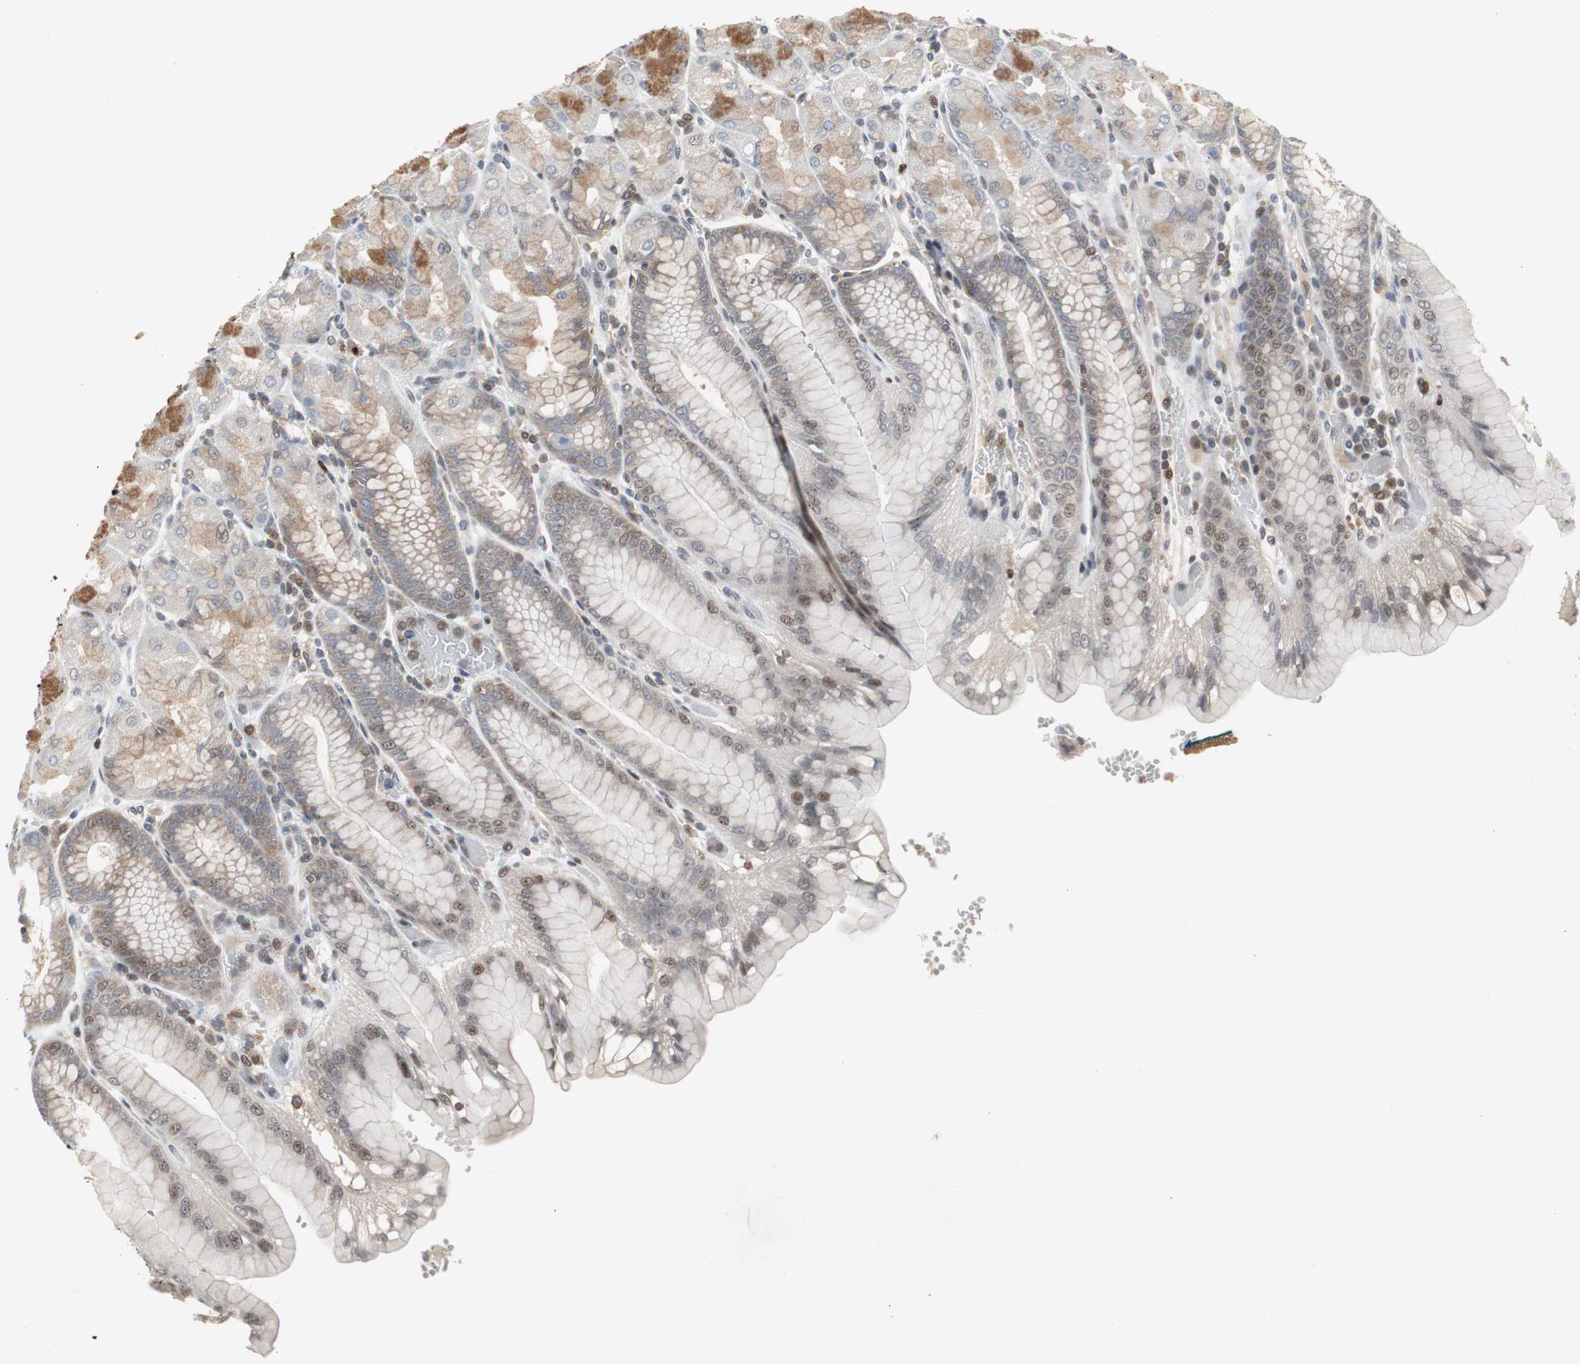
{"staining": {"intensity": "moderate", "quantity": "25%-75%", "location": "cytoplasmic/membranous,nuclear"}, "tissue": "stomach", "cell_type": "Glandular cells", "image_type": "normal", "snomed": [{"axis": "morphology", "description": "Normal tissue, NOS"}, {"axis": "topography", "description": "Stomach, upper"}, {"axis": "topography", "description": "Stomach"}], "caption": "DAB (3,3'-diaminobenzidine) immunohistochemical staining of unremarkable stomach displays moderate cytoplasmic/membranous,nuclear protein staining in about 25%-75% of glandular cells.", "gene": "GRK2", "patient": {"sex": "male", "age": 76}}